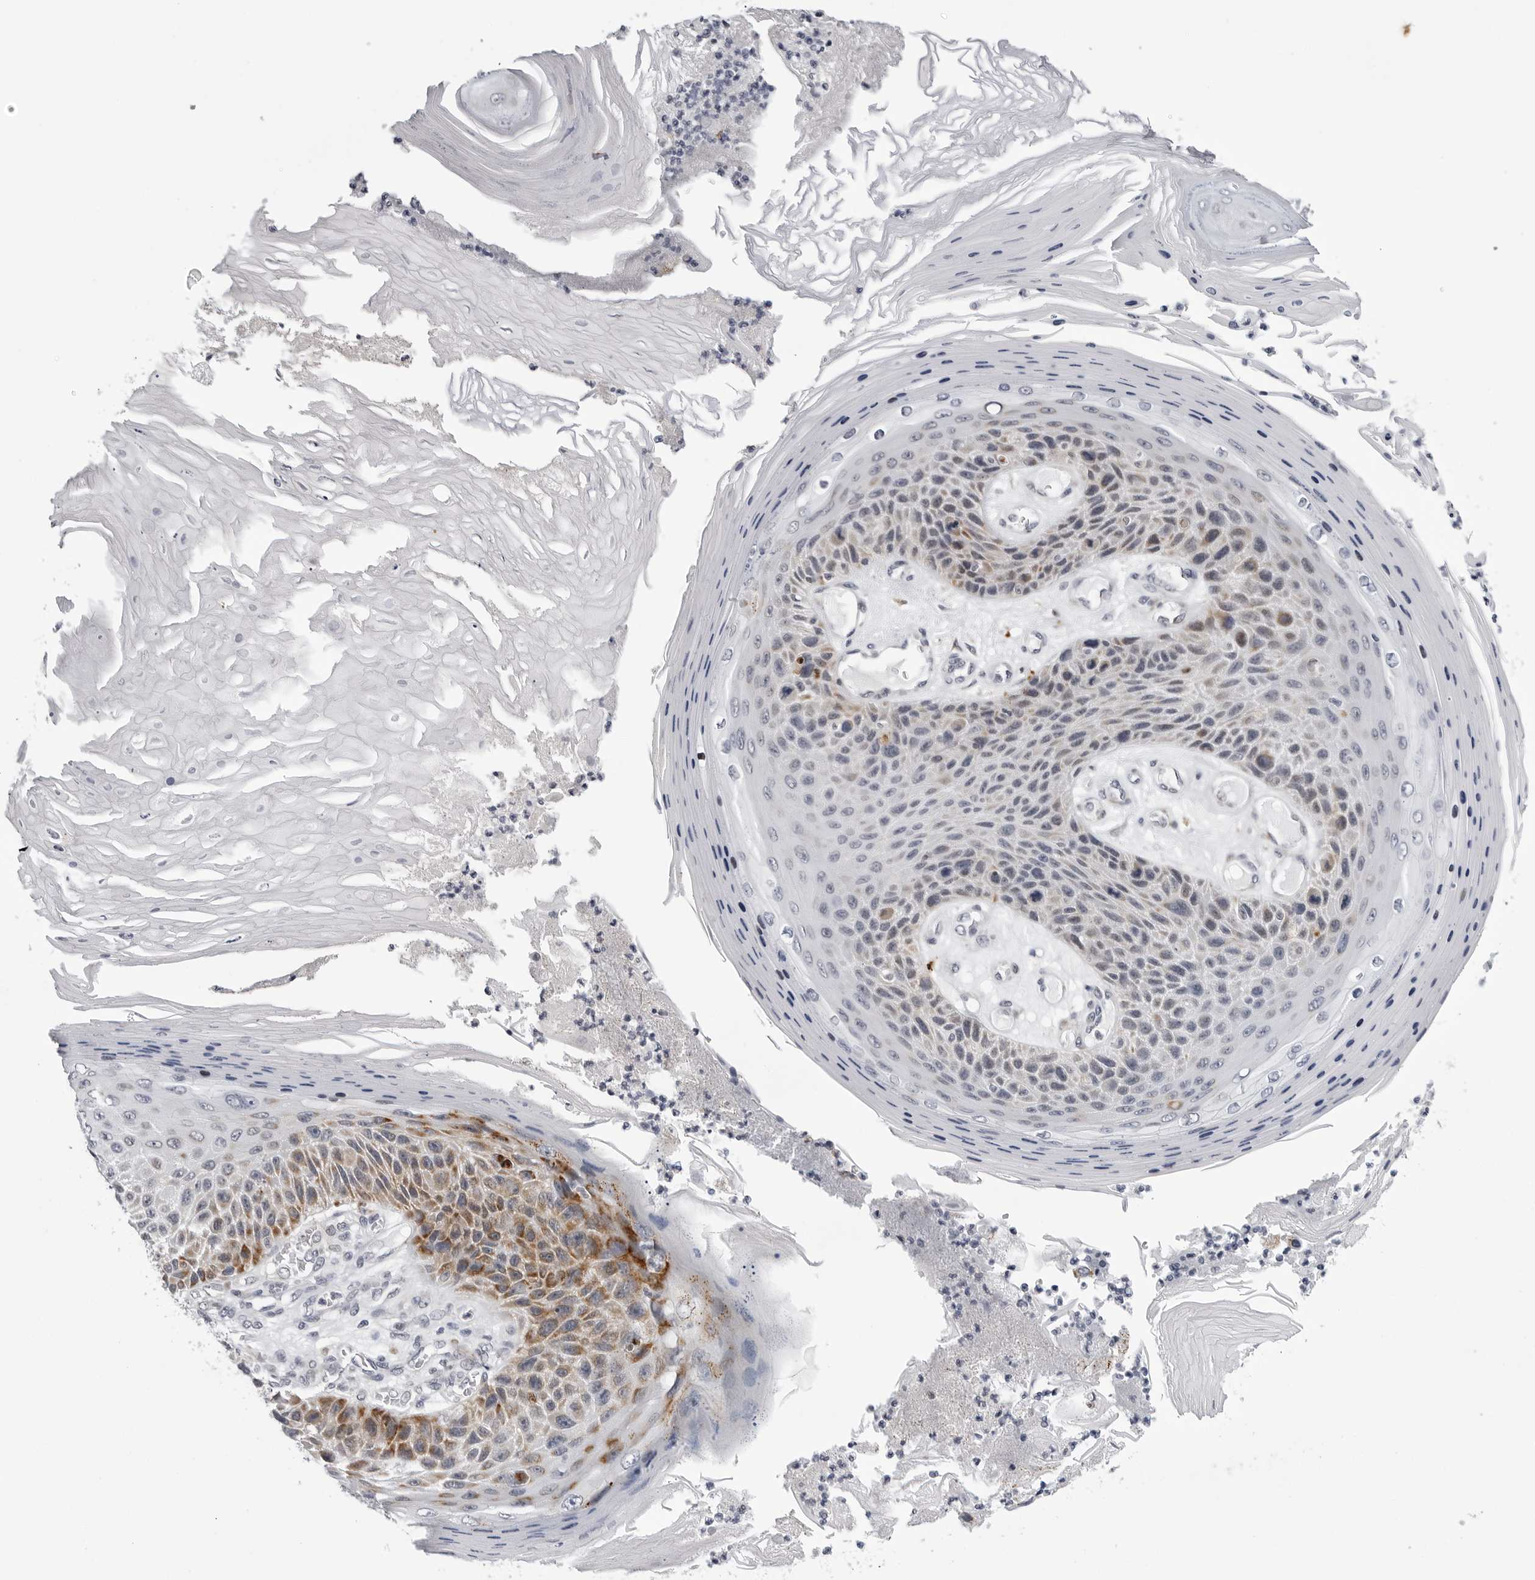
{"staining": {"intensity": "moderate", "quantity": "<25%", "location": "cytoplasmic/membranous"}, "tissue": "skin cancer", "cell_type": "Tumor cells", "image_type": "cancer", "snomed": [{"axis": "morphology", "description": "Squamous cell carcinoma, NOS"}, {"axis": "topography", "description": "Skin"}], "caption": "Immunohistochemistry (IHC) histopathology image of human skin squamous cell carcinoma stained for a protein (brown), which demonstrates low levels of moderate cytoplasmic/membranous staining in about <25% of tumor cells.", "gene": "CDK20", "patient": {"sex": "female", "age": 88}}